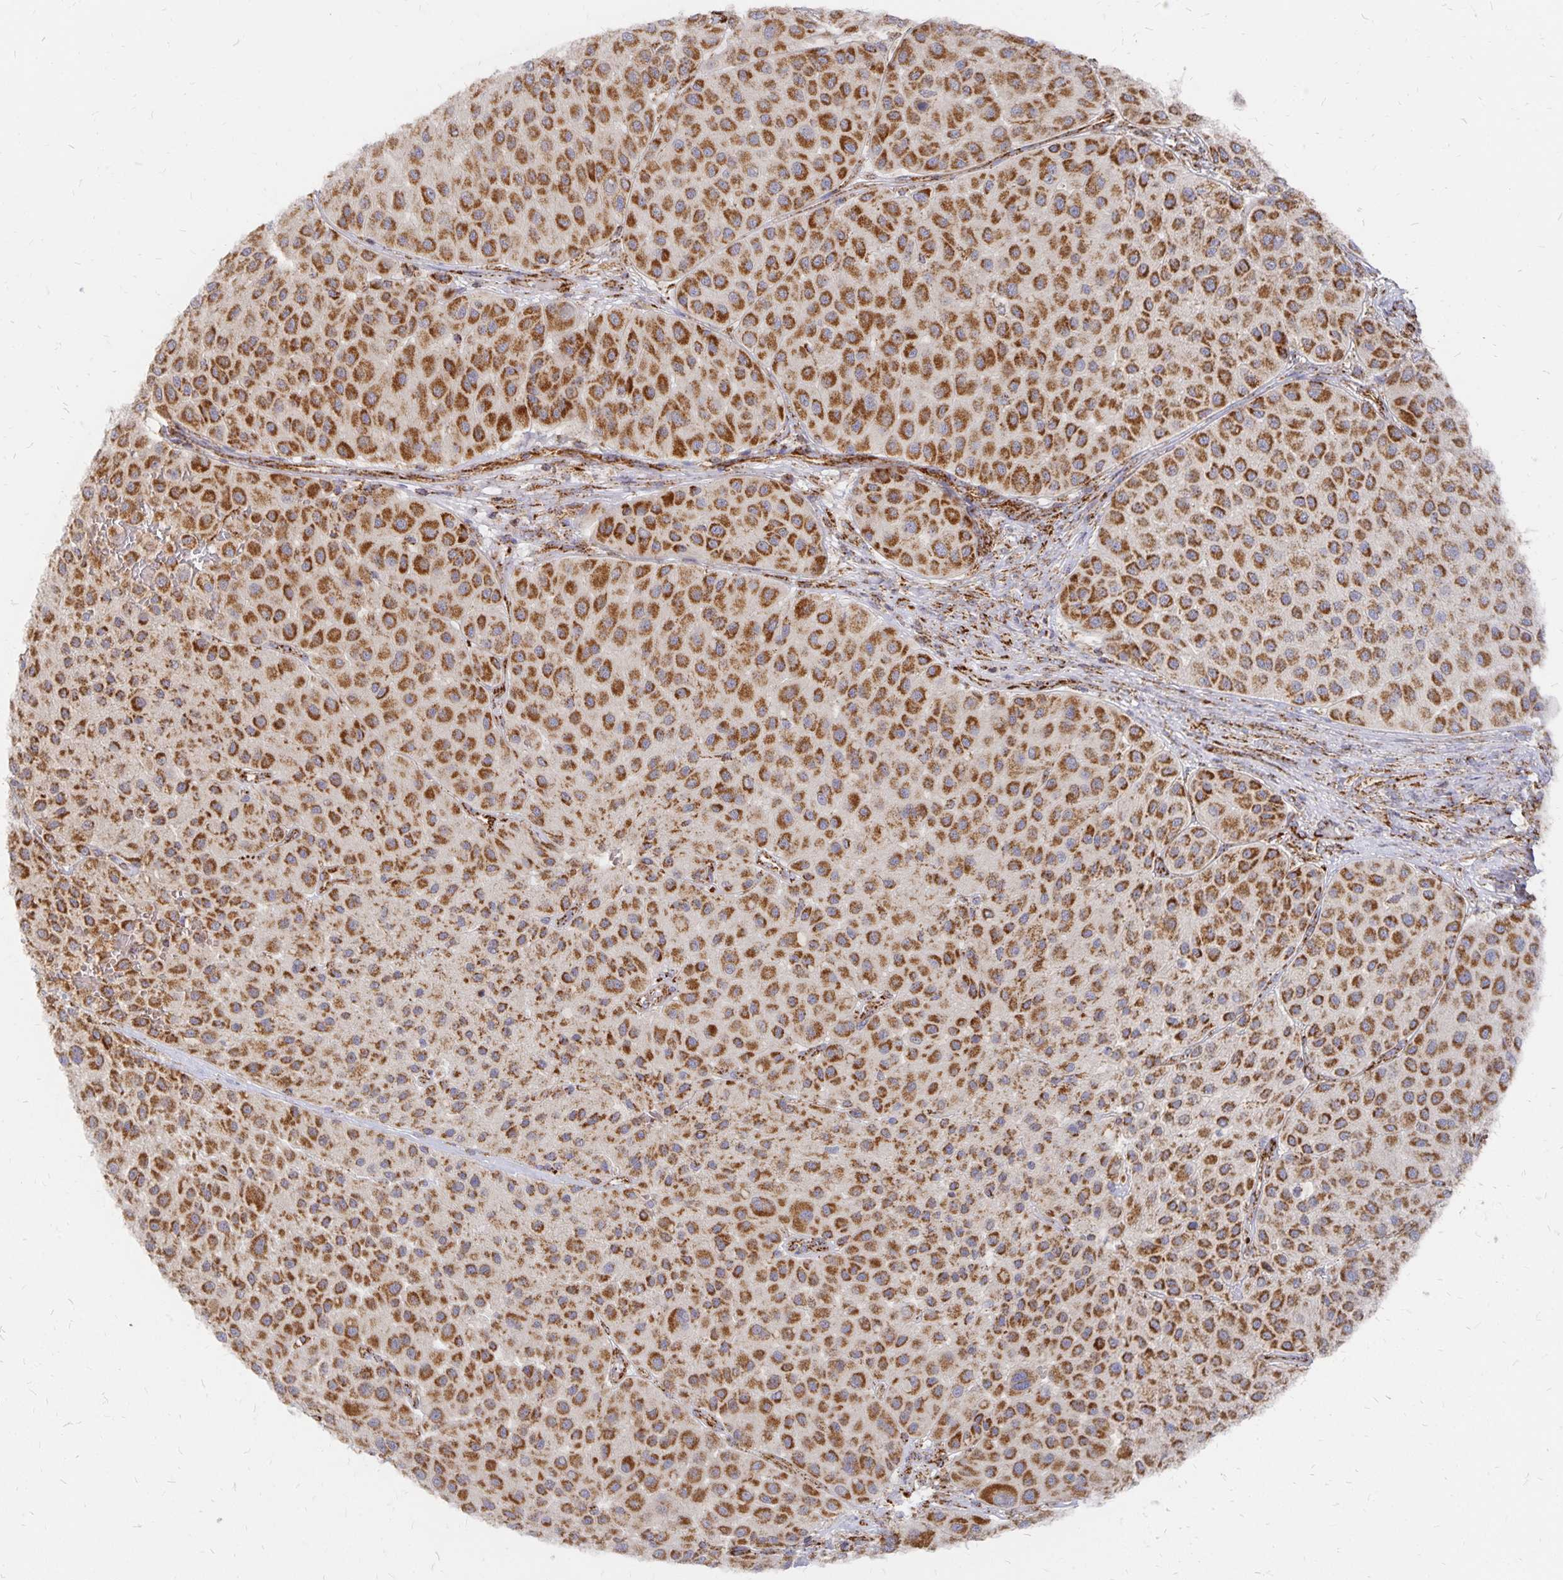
{"staining": {"intensity": "strong", "quantity": ">75%", "location": "cytoplasmic/membranous"}, "tissue": "melanoma", "cell_type": "Tumor cells", "image_type": "cancer", "snomed": [{"axis": "morphology", "description": "Malignant melanoma, Metastatic site"}, {"axis": "topography", "description": "Smooth muscle"}], "caption": "A micrograph showing strong cytoplasmic/membranous positivity in approximately >75% of tumor cells in malignant melanoma (metastatic site), as visualized by brown immunohistochemical staining.", "gene": "STOML2", "patient": {"sex": "male", "age": 41}}